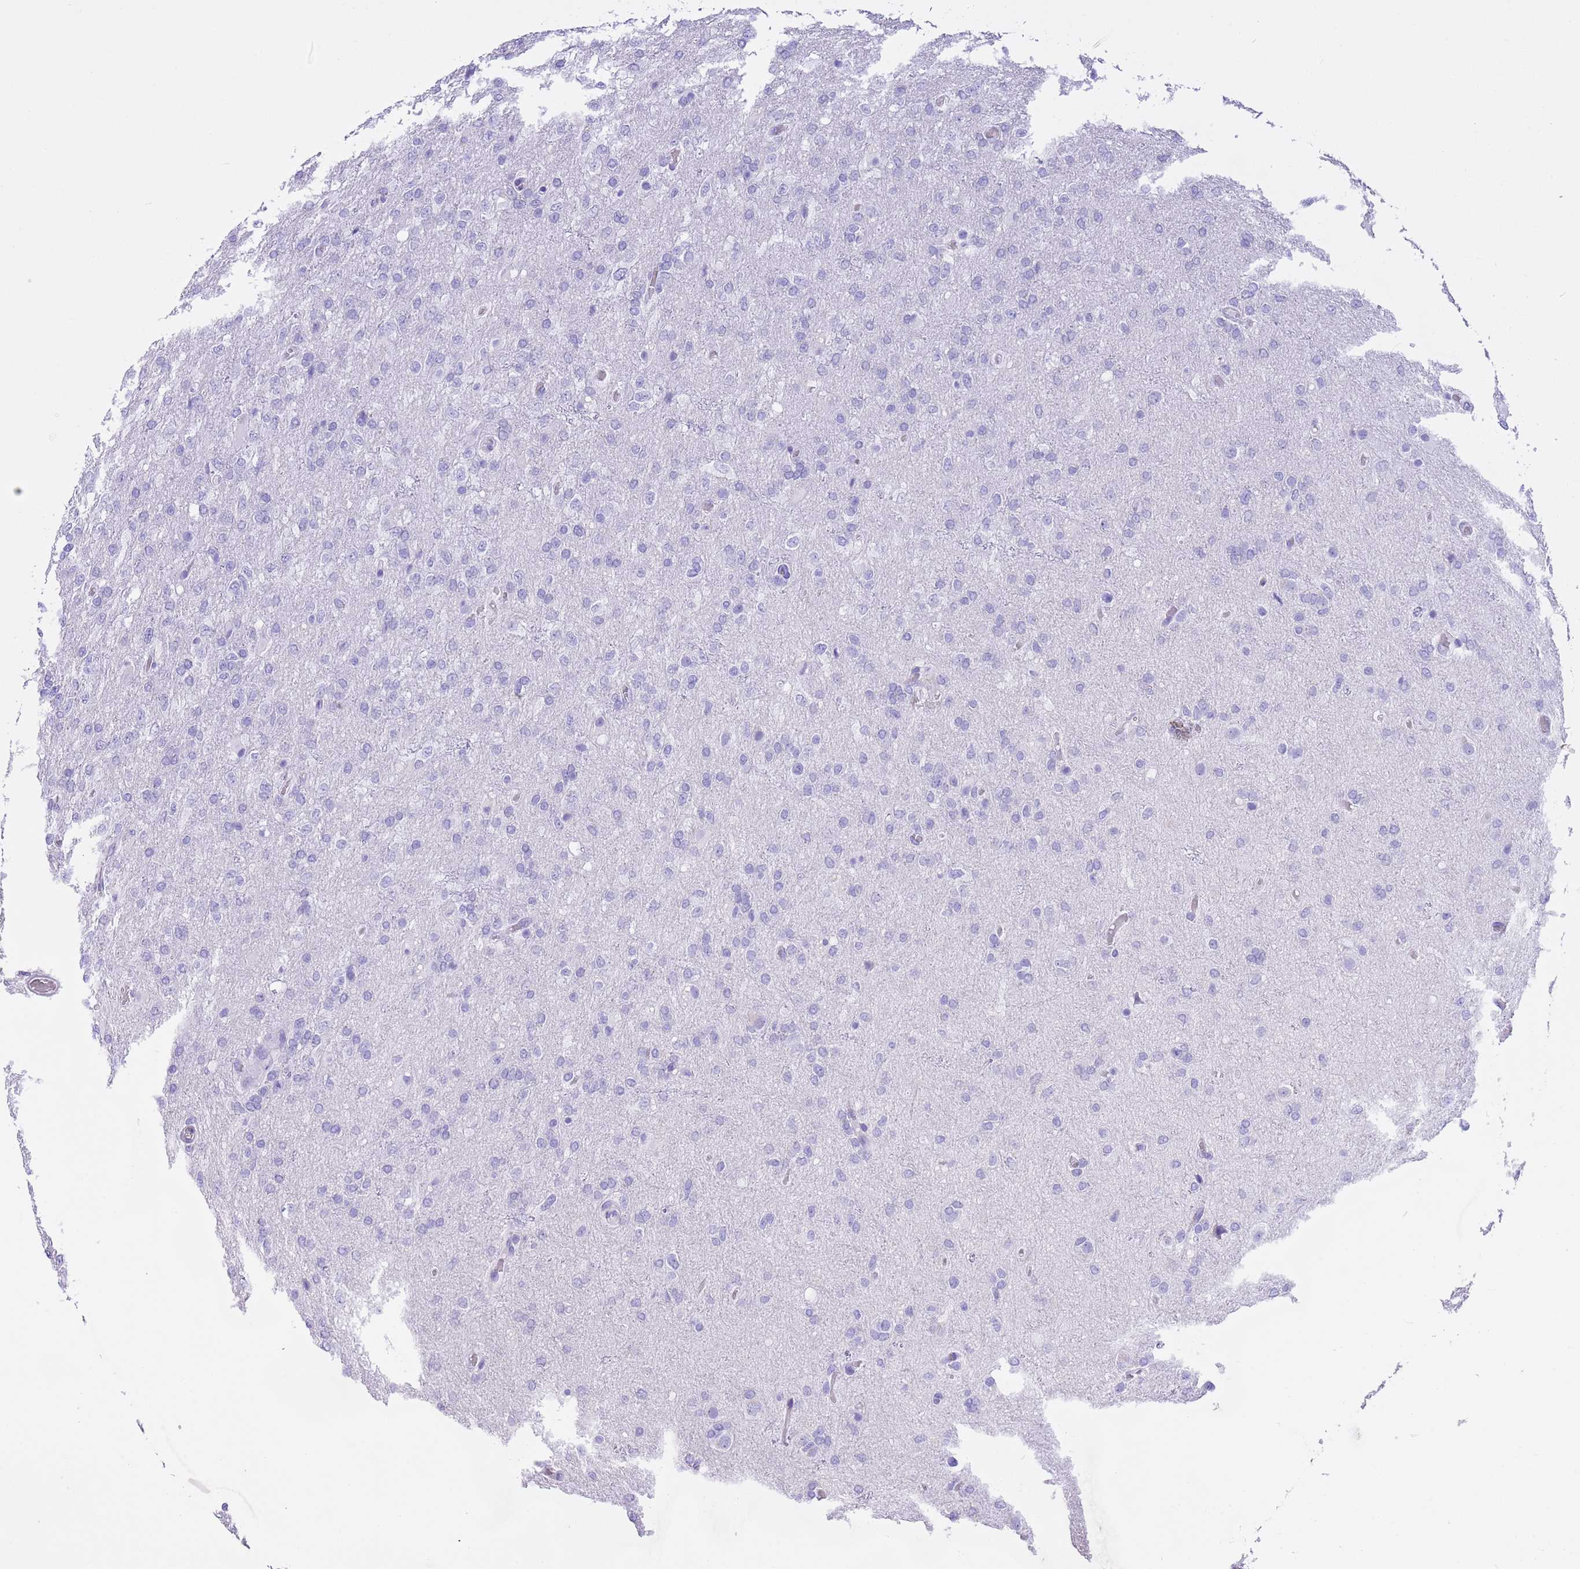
{"staining": {"intensity": "negative", "quantity": "none", "location": "none"}, "tissue": "glioma", "cell_type": "Tumor cells", "image_type": "cancer", "snomed": [{"axis": "morphology", "description": "Glioma, malignant, High grade"}, {"axis": "topography", "description": "Brain"}], "caption": "Malignant glioma (high-grade) was stained to show a protein in brown. There is no significant staining in tumor cells. (Stains: DAB (3,3'-diaminobenzidine) immunohistochemistry with hematoxylin counter stain, Microscopy: brightfield microscopy at high magnification).", "gene": "TMEM185B", "patient": {"sex": "female", "age": 74}}